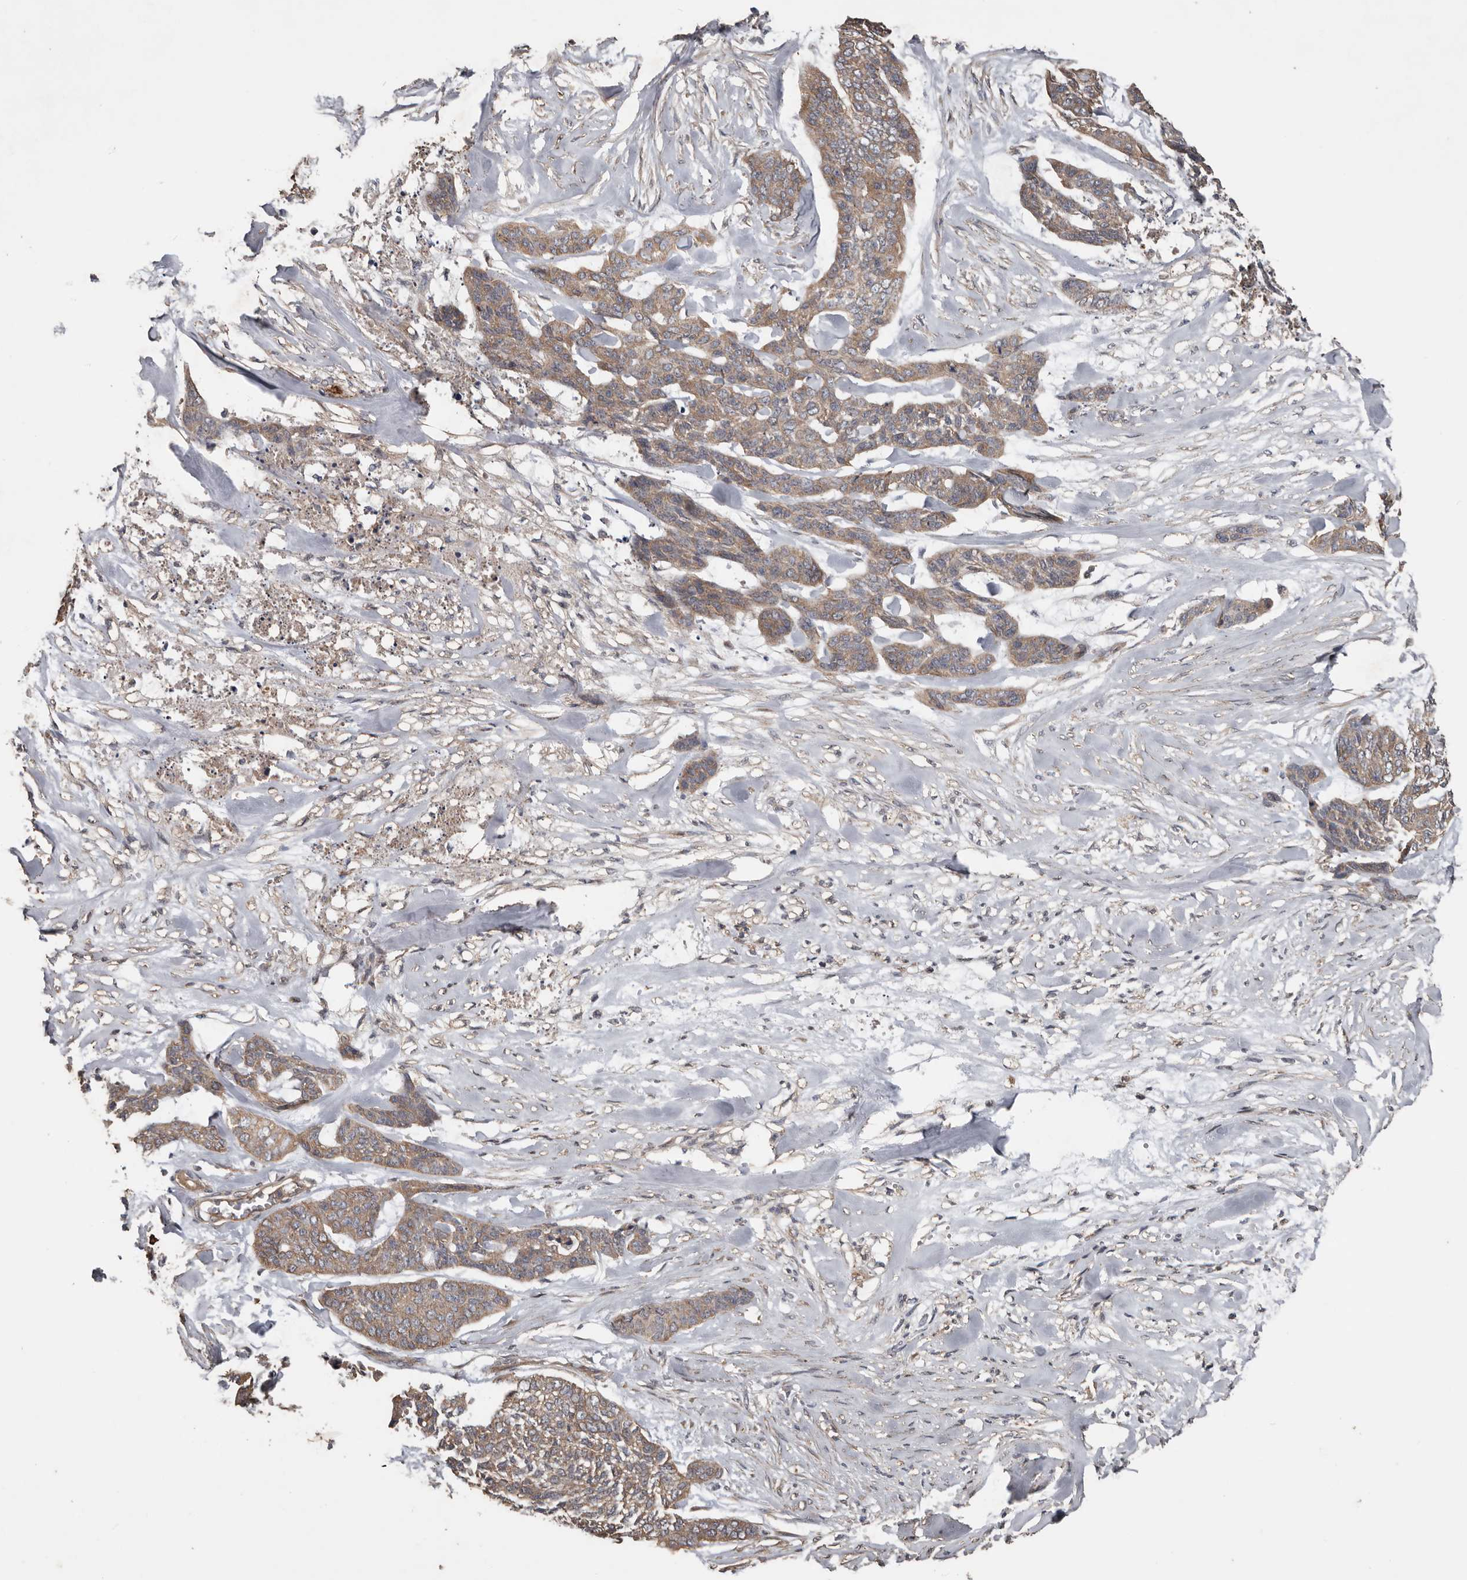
{"staining": {"intensity": "weak", "quantity": ">75%", "location": "cytoplasmic/membranous"}, "tissue": "skin cancer", "cell_type": "Tumor cells", "image_type": "cancer", "snomed": [{"axis": "morphology", "description": "Basal cell carcinoma"}, {"axis": "topography", "description": "Skin"}], "caption": "Immunohistochemical staining of skin cancer (basal cell carcinoma) displays low levels of weak cytoplasmic/membranous protein positivity in about >75% of tumor cells. (IHC, brightfield microscopy, high magnification).", "gene": "HYAL4", "patient": {"sex": "female", "age": 64}}